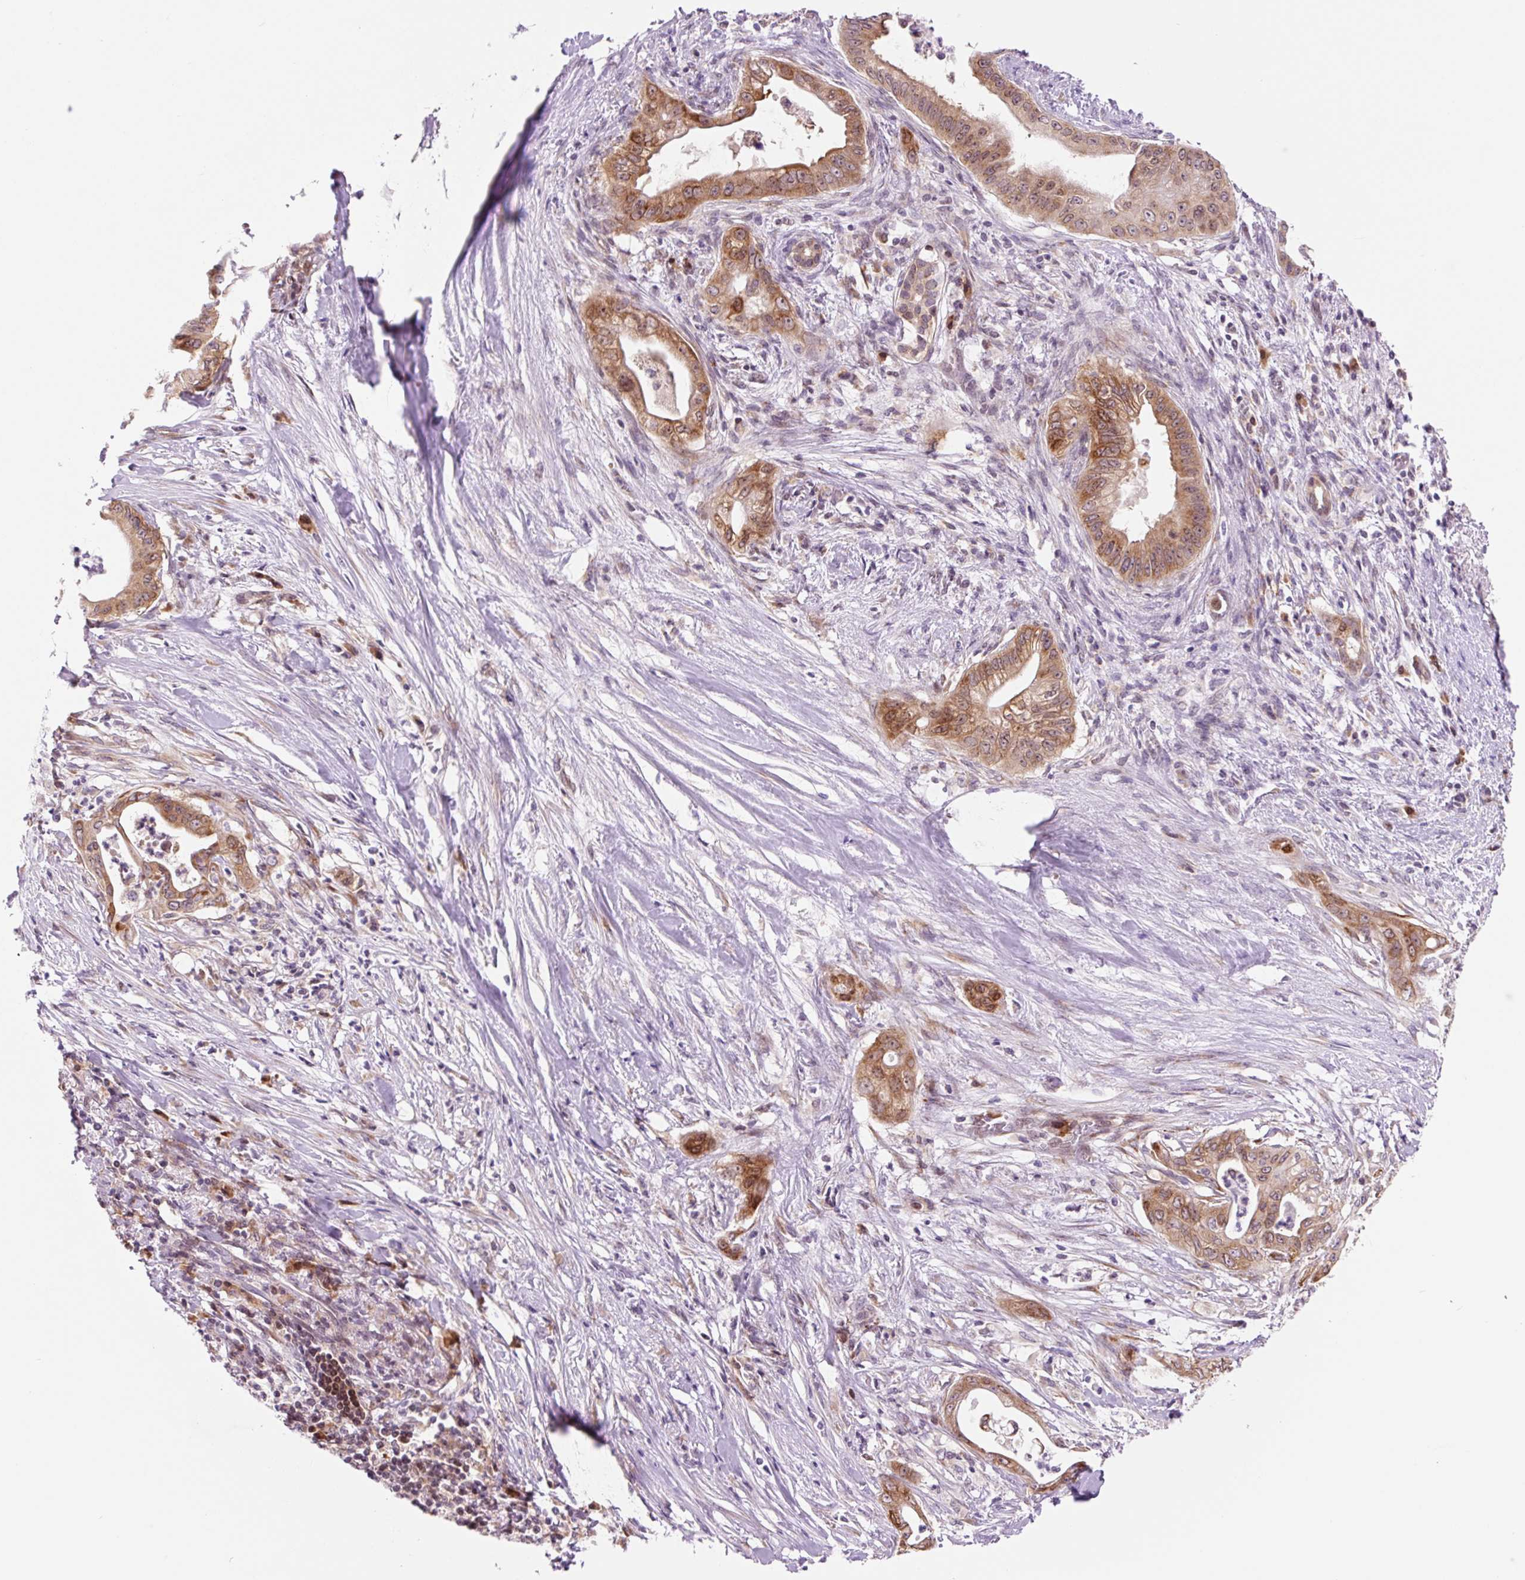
{"staining": {"intensity": "moderate", "quantity": ">75%", "location": "cytoplasmic/membranous"}, "tissue": "pancreatic cancer", "cell_type": "Tumor cells", "image_type": "cancer", "snomed": [{"axis": "morphology", "description": "Adenocarcinoma, NOS"}, {"axis": "topography", "description": "Pancreas"}], "caption": "Pancreatic cancer (adenocarcinoma) tissue reveals moderate cytoplasmic/membranous expression in about >75% of tumor cells, visualized by immunohistochemistry.", "gene": "RPL41", "patient": {"sex": "male", "age": 58}}